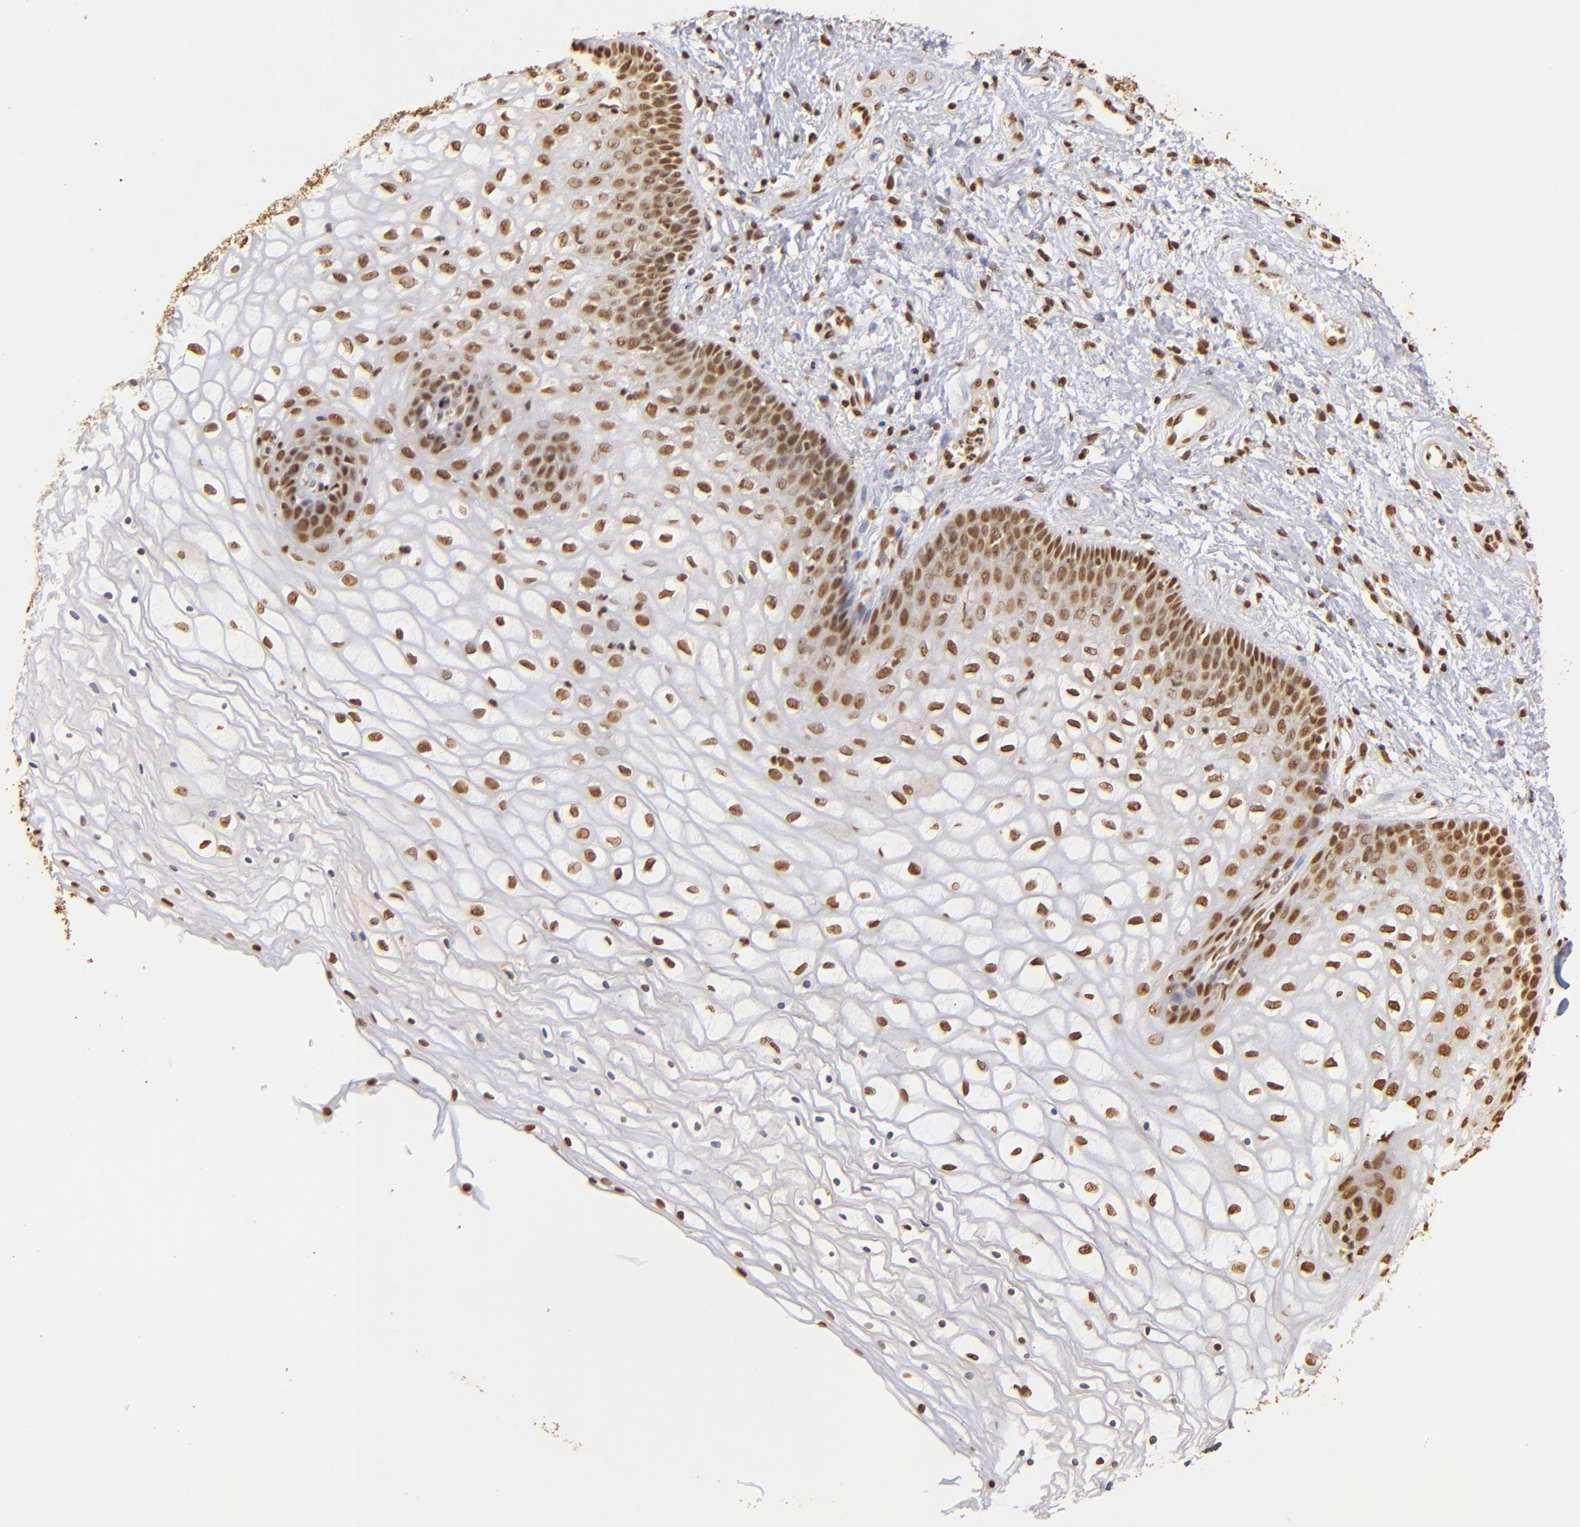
{"staining": {"intensity": "strong", "quantity": ">75%", "location": "nuclear"}, "tissue": "vagina", "cell_type": "Squamous epithelial cells", "image_type": "normal", "snomed": [{"axis": "morphology", "description": "Normal tissue, NOS"}, {"axis": "topography", "description": "Vagina"}], "caption": "Immunohistochemistry (IHC) staining of unremarkable vagina, which reveals high levels of strong nuclear expression in approximately >75% of squamous epithelial cells indicating strong nuclear protein expression. The staining was performed using DAB (brown) for protein detection and nuclei were counterstained in hematoxylin (blue).", "gene": "ILF3", "patient": {"sex": "female", "age": 34}}